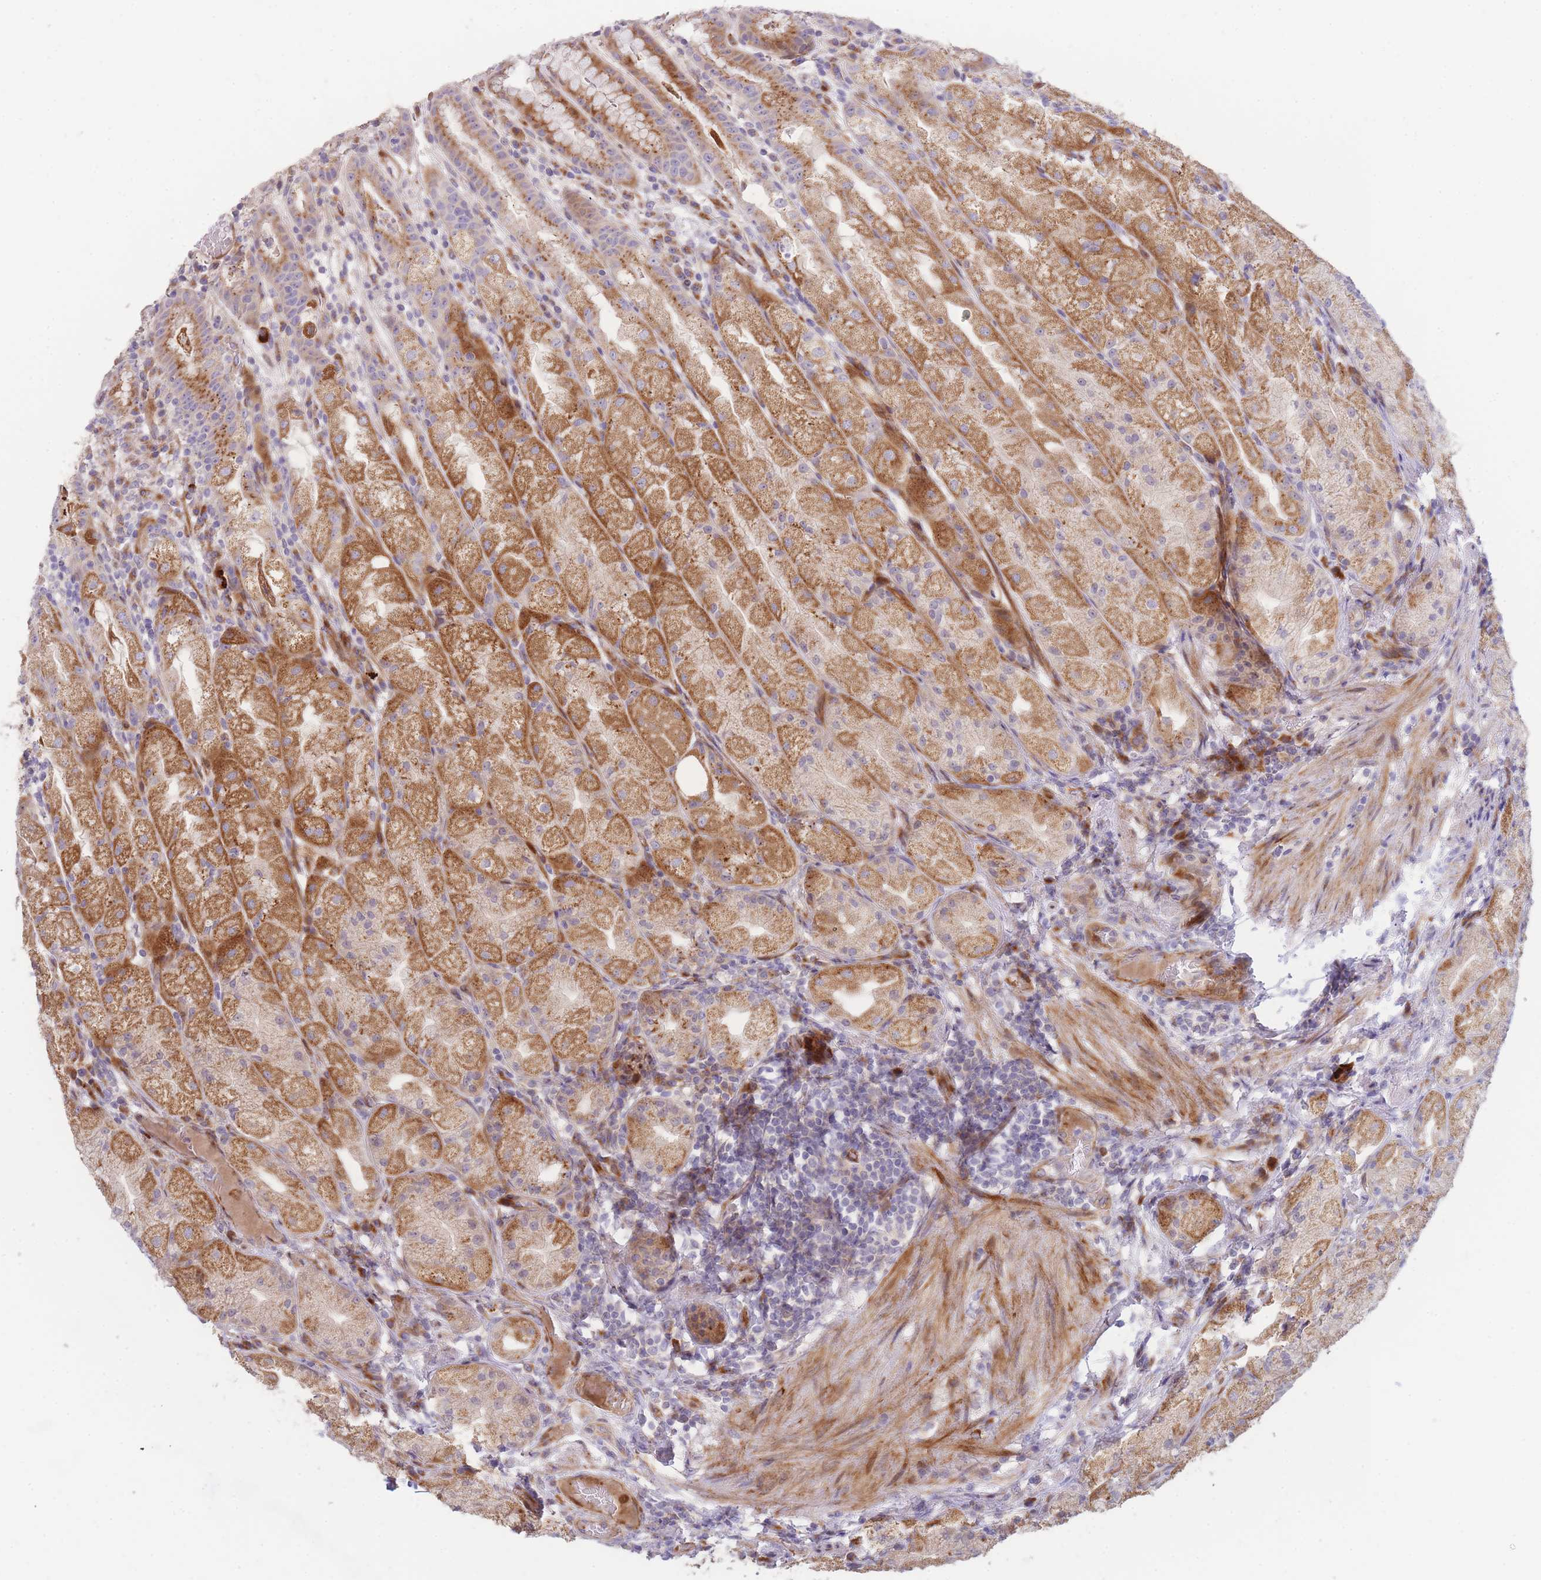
{"staining": {"intensity": "strong", "quantity": "25%-75%", "location": "cytoplasmic/membranous"}, "tissue": "stomach", "cell_type": "Glandular cells", "image_type": "normal", "snomed": [{"axis": "morphology", "description": "Normal tissue, NOS"}, {"axis": "topography", "description": "Stomach, upper"}], "caption": "Immunohistochemical staining of benign human stomach exhibits high levels of strong cytoplasmic/membranous staining in approximately 25%-75% of glandular cells.", "gene": "ATP5MC2", "patient": {"sex": "male", "age": 52}}